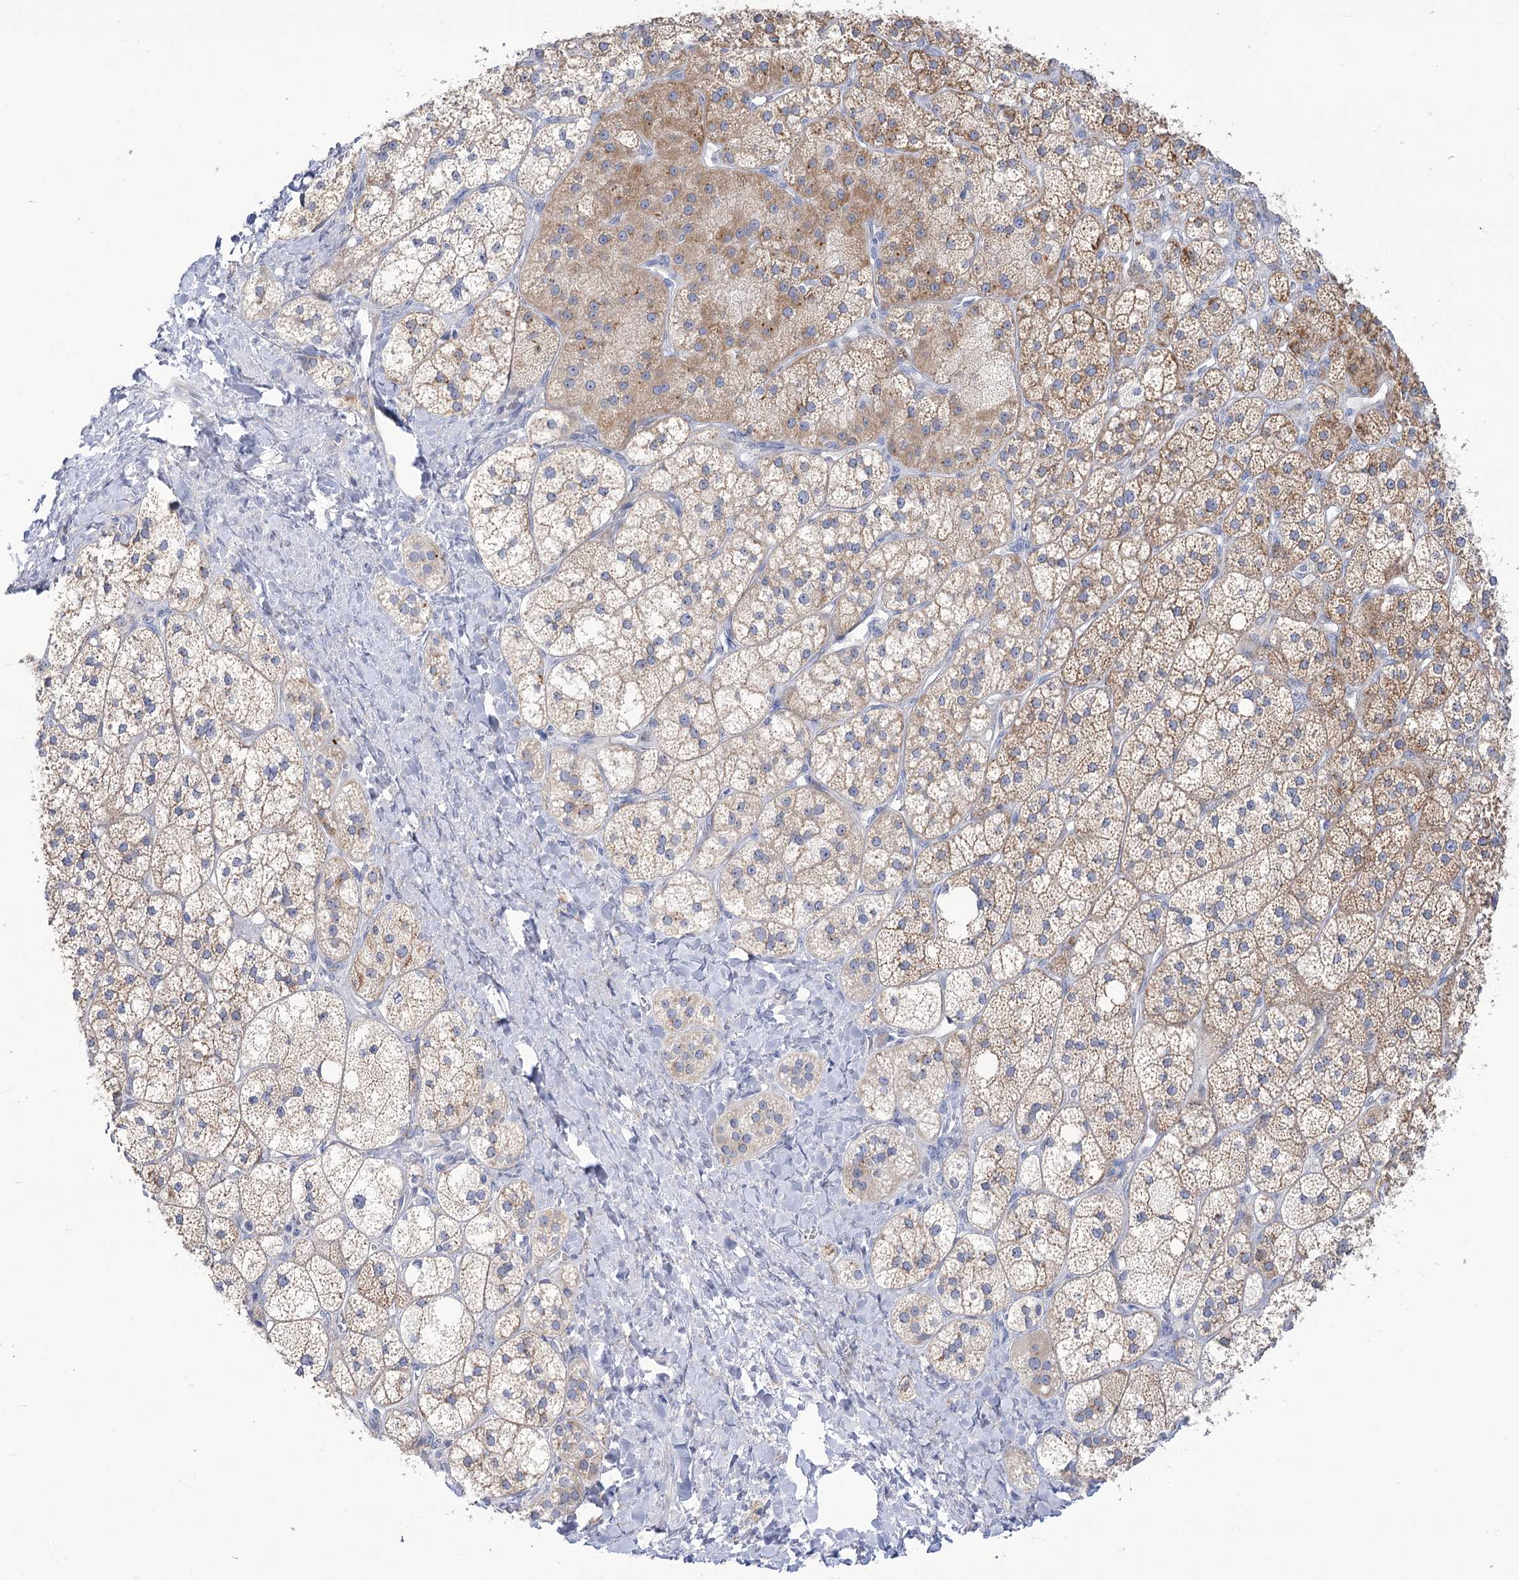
{"staining": {"intensity": "moderate", "quantity": ">75%", "location": "cytoplasmic/membranous"}, "tissue": "adrenal gland", "cell_type": "Glandular cells", "image_type": "normal", "snomed": [{"axis": "morphology", "description": "Normal tissue, NOS"}, {"axis": "topography", "description": "Adrenal gland"}], "caption": "Protein analysis of normal adrenal gland reveals moderate cytoplasmic/membranous positivity in about >75% of glandular cells. The protein is stained brown, and the nuclei are stained in blue (DAB (3,3'-diaminobenzidine) IHC with brightfield microscopy, high magnification).", "gene": "SUOX", "patient": {"sex": "male", "age": 61}}